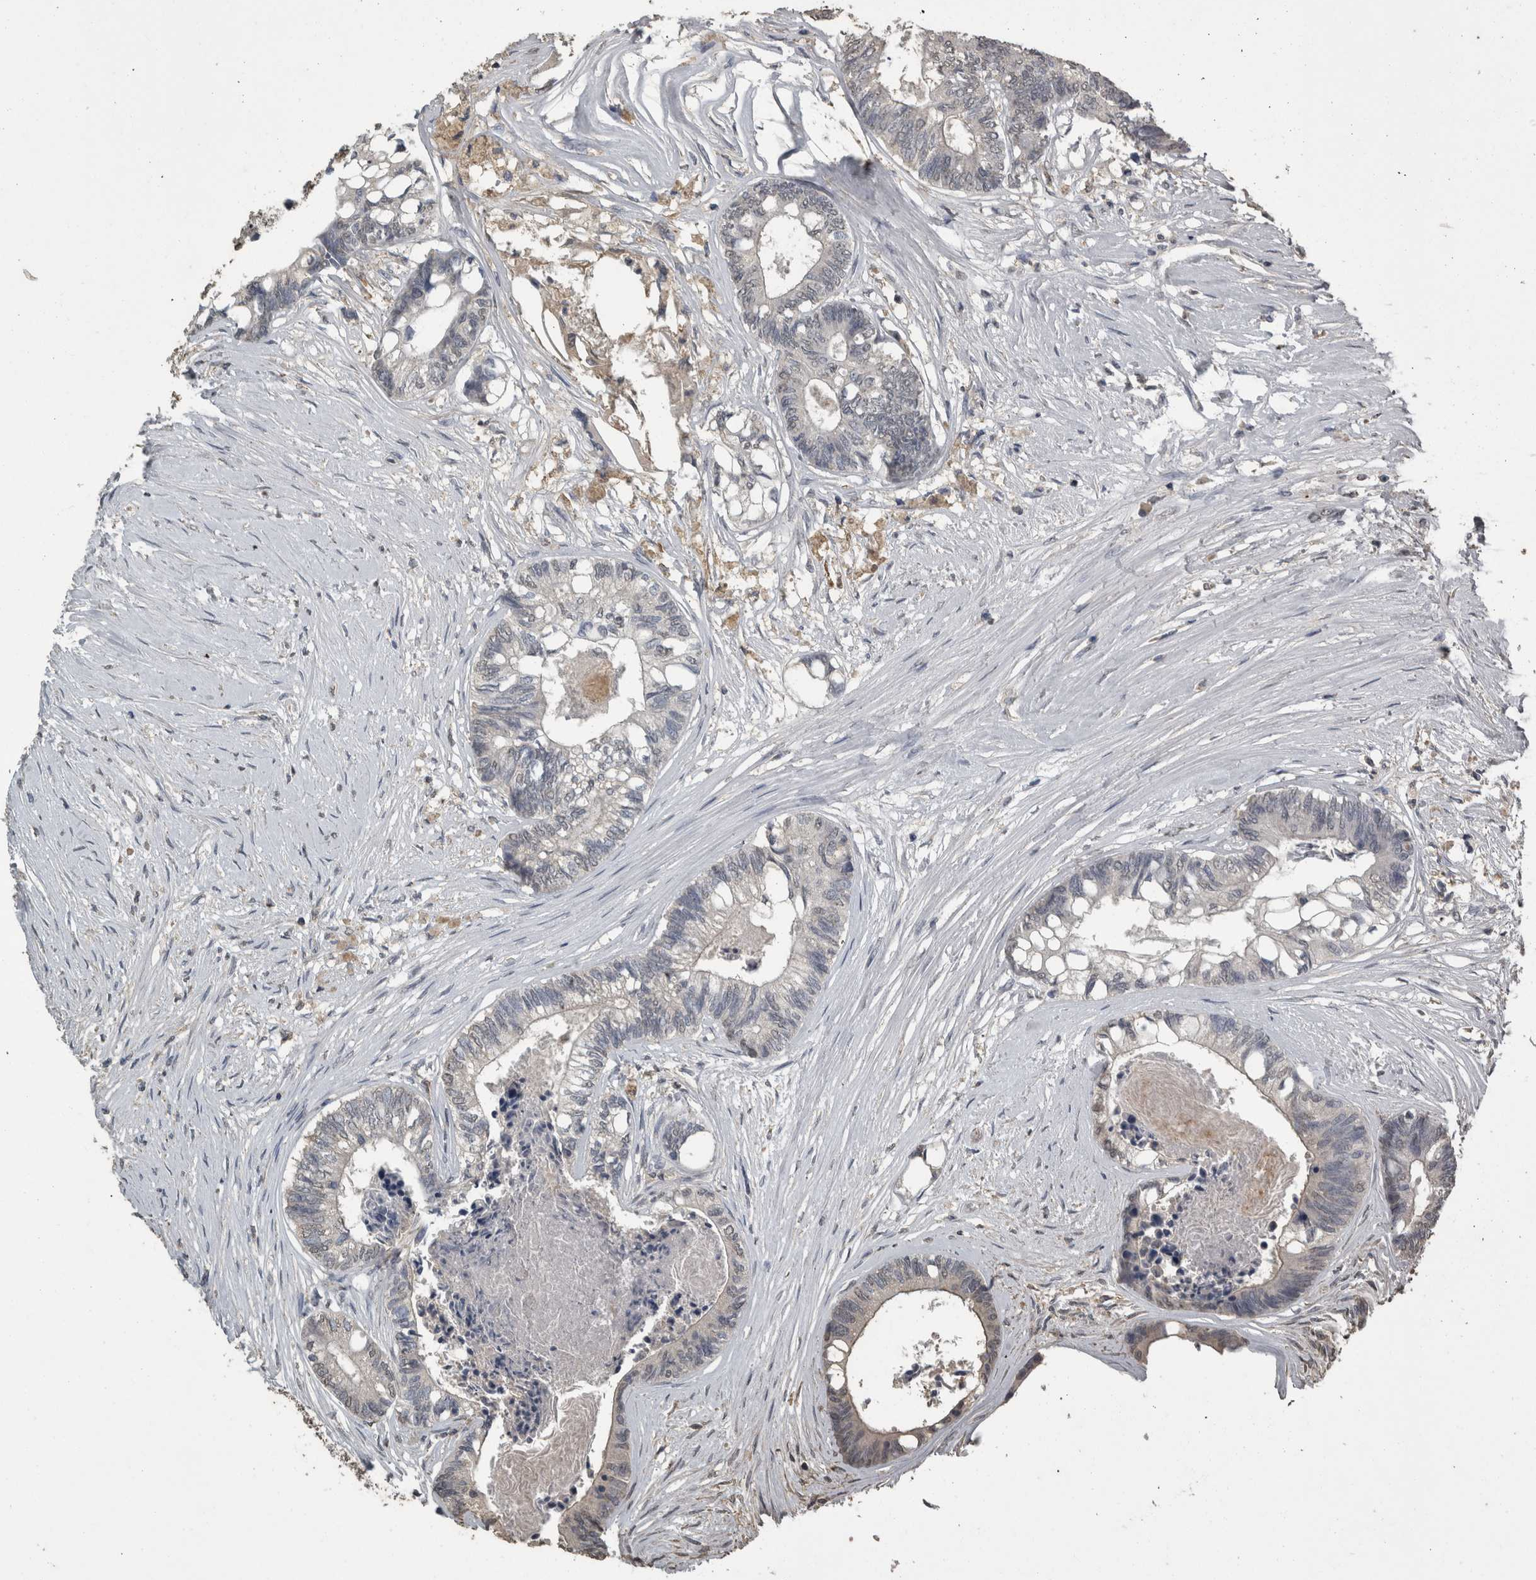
{"staining": {"intensity": "negative", "quantity": "none", "location": "none"}, "tissue": "colorectal cancer", "cell_type": "Tumor cells", "image_type": "cancer", "snomed": [{"axis": "morphology", "description": "Adenocarcinoma, NOS"}, {"axis": "topography", "description": "Rectum"}], "caption": "DAB immunohistochemical staining of human colorectal adenocarcinoma reveals no significant staining in tumor cells. (DAB immunohistochemistry, high magnification).", "gene": "PIK3AP1", "patient": {"sex": "male", "age": 63}}